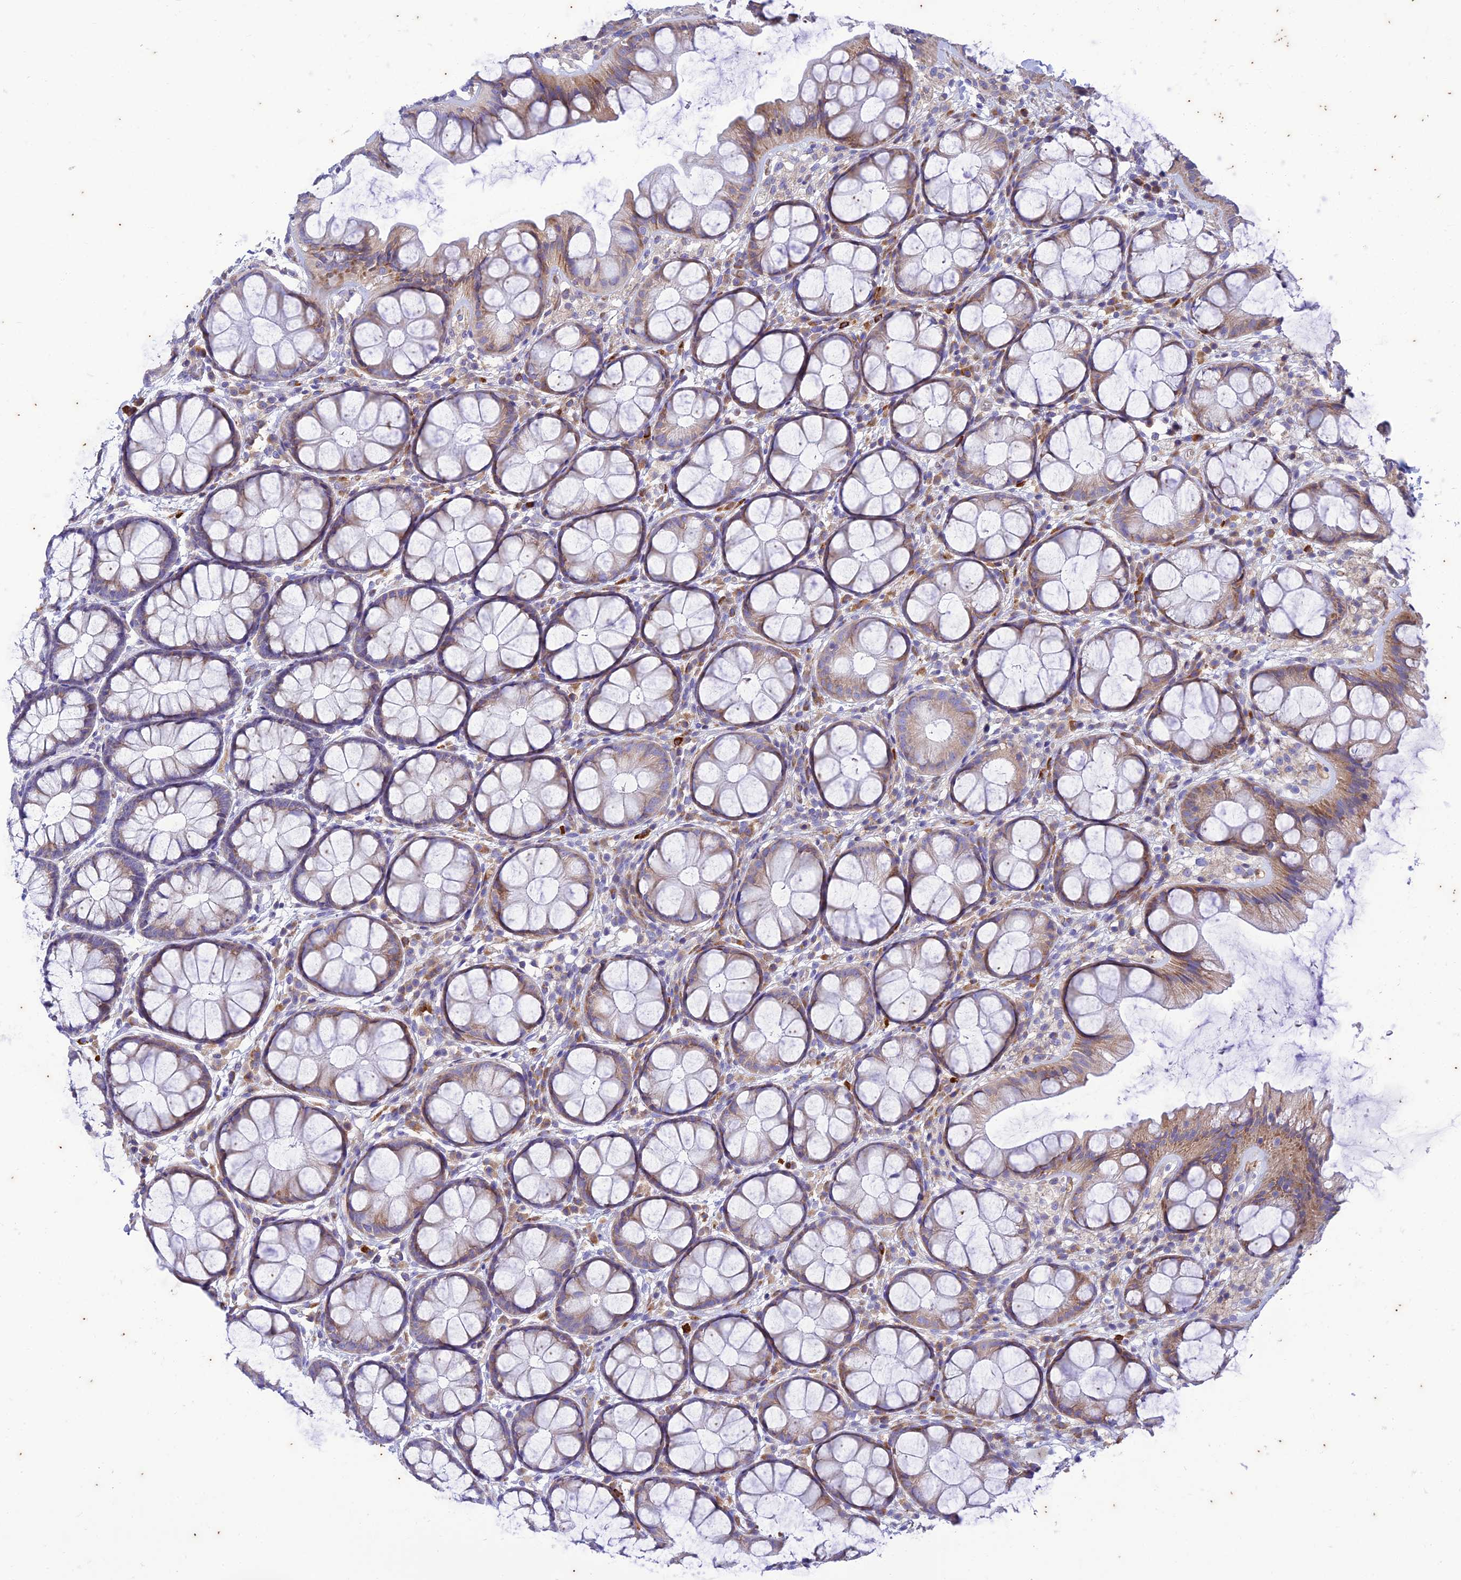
{"staining": {"intensity": "weak", "quantity": ">75%", "location": "cytoplasmic/membranous"}, "tissue": "colon", "cell_type": "Endothelial cells", "image_type": "normal", "snomed": [{"axis": "morphology", "description": "Normal tissue, NOS"}, {"axis": "topography", "description": "Colon"}], "caption": "IHC staining of benign colon, which demonstrates low levels of weak cytoplasmic/membranous positivity in approximately >75% of endothelial cells indicating weak cytoplasmic/membranous protein staining. The staining was performed using DAB (brown) for protein detection and nuclei were counterstained in hematoxylin (blue).", "gene": "PIMREG", "patient": {"sex": "male", "age": 47}}